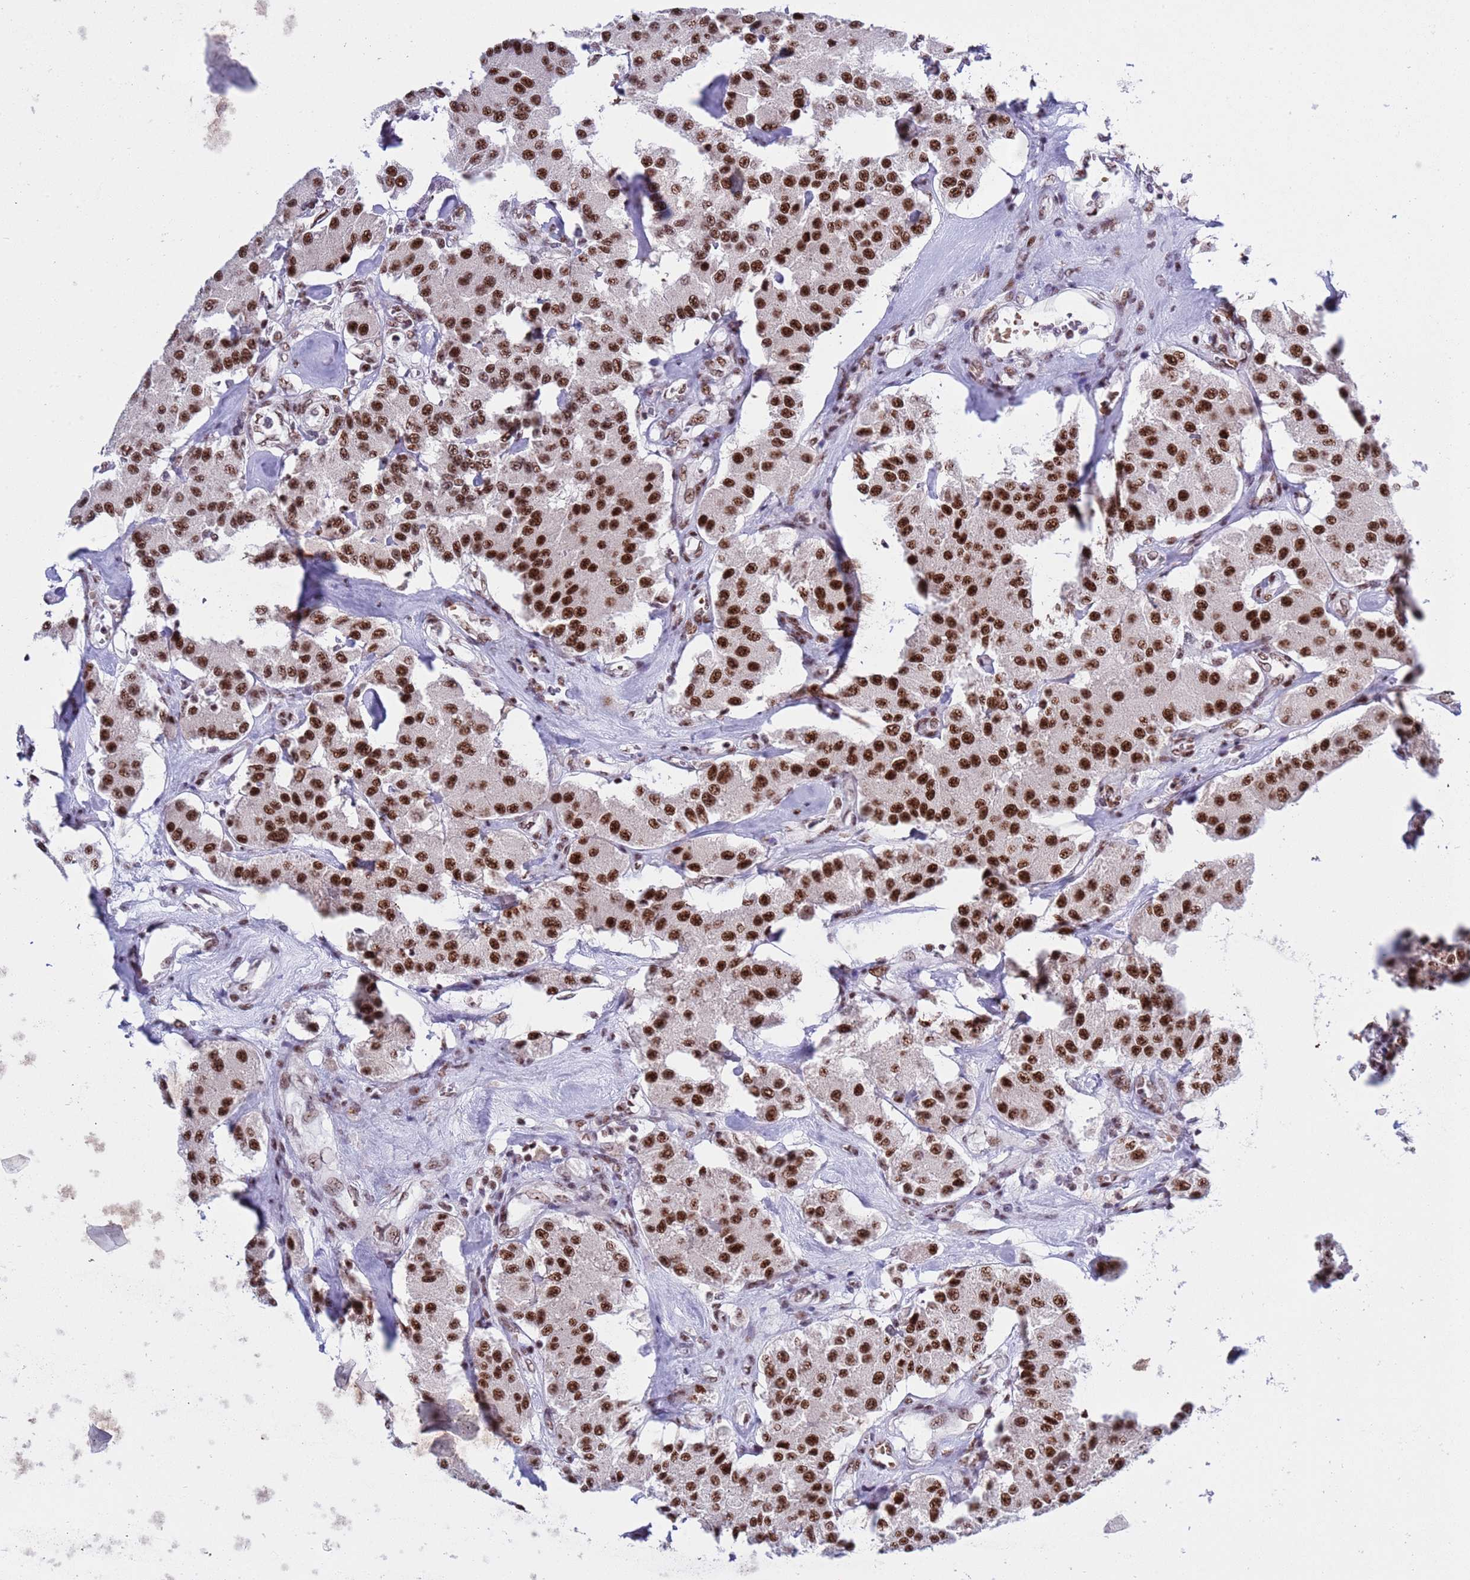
{"staining": {"intensity": "strong", "quantity": ">75%", "location": "nuclear"}, "tissue": "carcinoid", "cell_type": "Tumor cells", "image_type": "cancer", "snomed": [{"axis": "morphology", "description": "Carcinoid, malignant, NOS"}, {"axis": "topography", "description": "Pancreas"}], "caption": "Immunohistochemical staining of human carcinoid shows high levels of strong nuclear protein positivity in about >75% of tumor cells. (Brightfield microscopy of DAB IHC at high magnification).", "gene": "THOC2", "patient": {"sex": "male", "age": 41}}